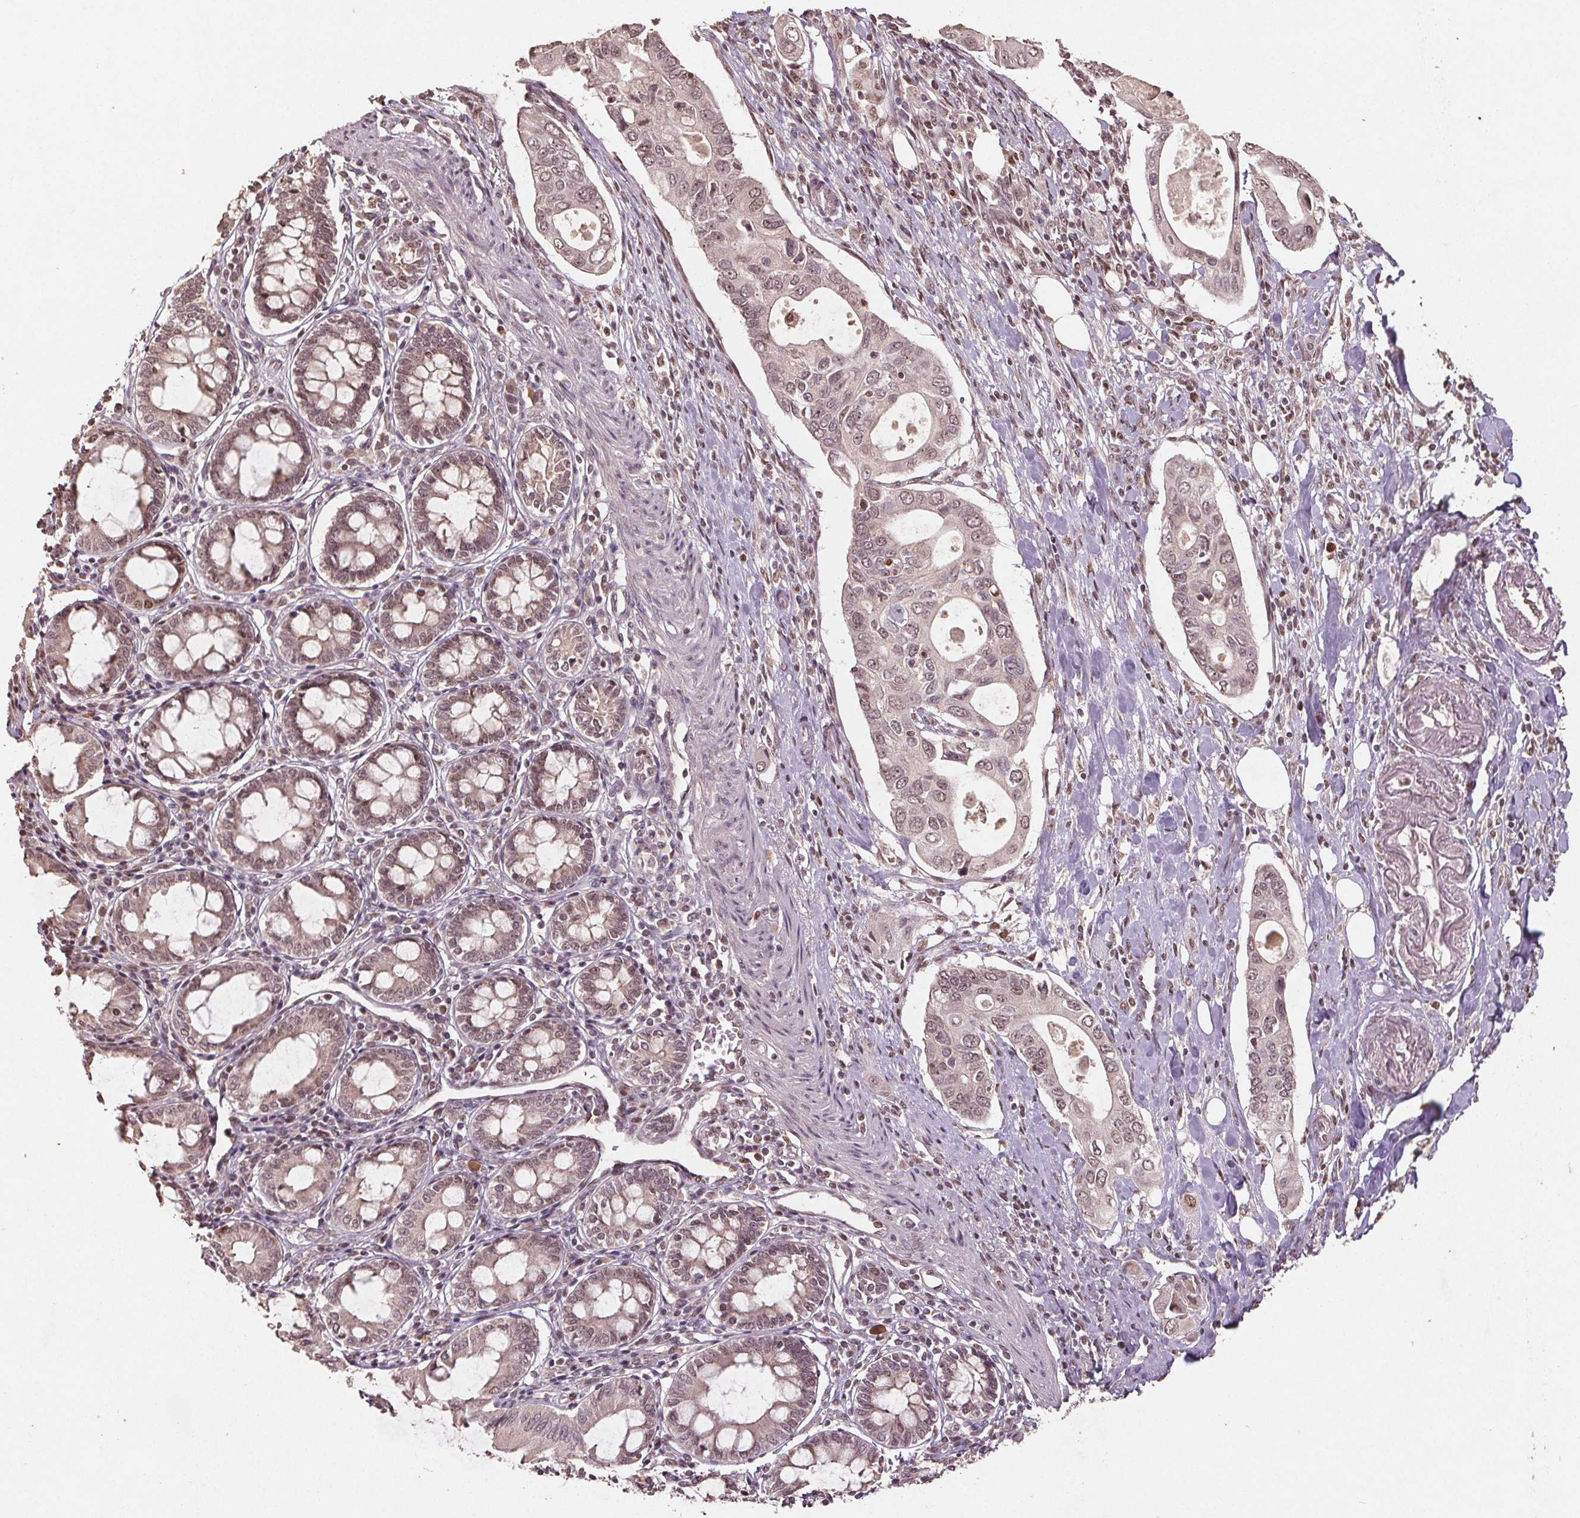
{"staining": {"intensity": "weak", "quantity": ">75%", "location": "nuclear"}, "tissue": "pancreatic cancer", "cell_type": "Tumor cells", "image_type": "cancer", "snomed": [{"axis": "morphology", "description": "Adenocarcinoma, NOS"}, {"axis": "topography", "description": "Pancreas"}], "caption": "Immunohistochemistry (DAB (3,3'-diaminobenzidine)) staining of human pancreatic cancer (adenocarcinoma) reveals weak nuclear protein staining in about >75% of tumor cells.", "gene": "DNMT3B", "patient": {"sex": "female", "age": 63}}